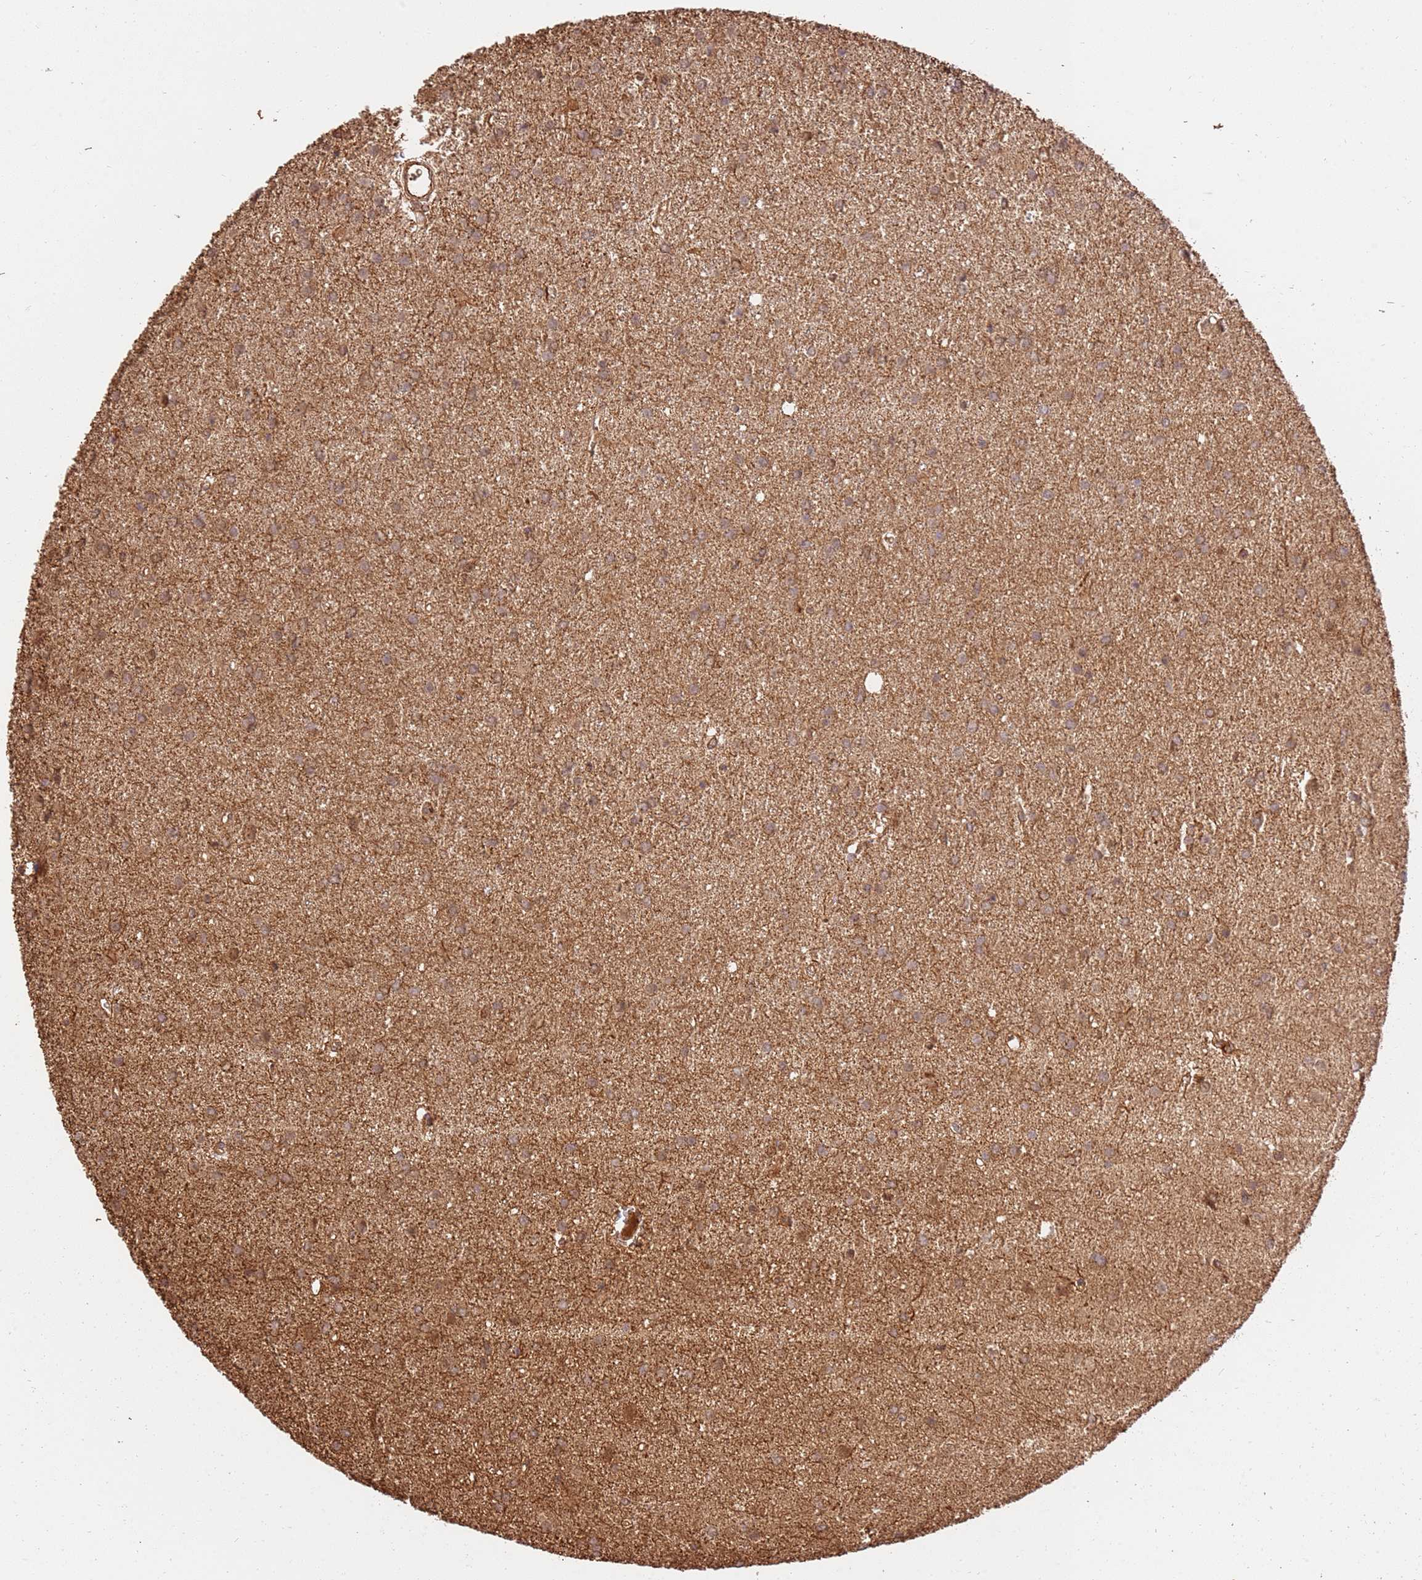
{"staining": {"intensity": "weak", "quantity": ">75%", "location": "cytoplasmic/membranous"}, "tissue": "glioma", "cell_type": "Tumor cells", "image_type": "cancer", "snomed": [{"axis": "morphology", "description": "Glioma, malignant, High grade"}, {"axis": "topography", "description": "Brain"}], "caption": "Weak cytoplasmic/membranous positivity for a protein is seen in approximately >75% of tumor cells of glioma using IHC.", "gene": "KATNAL2", "patient": {"sex": "female", "age": 50}}